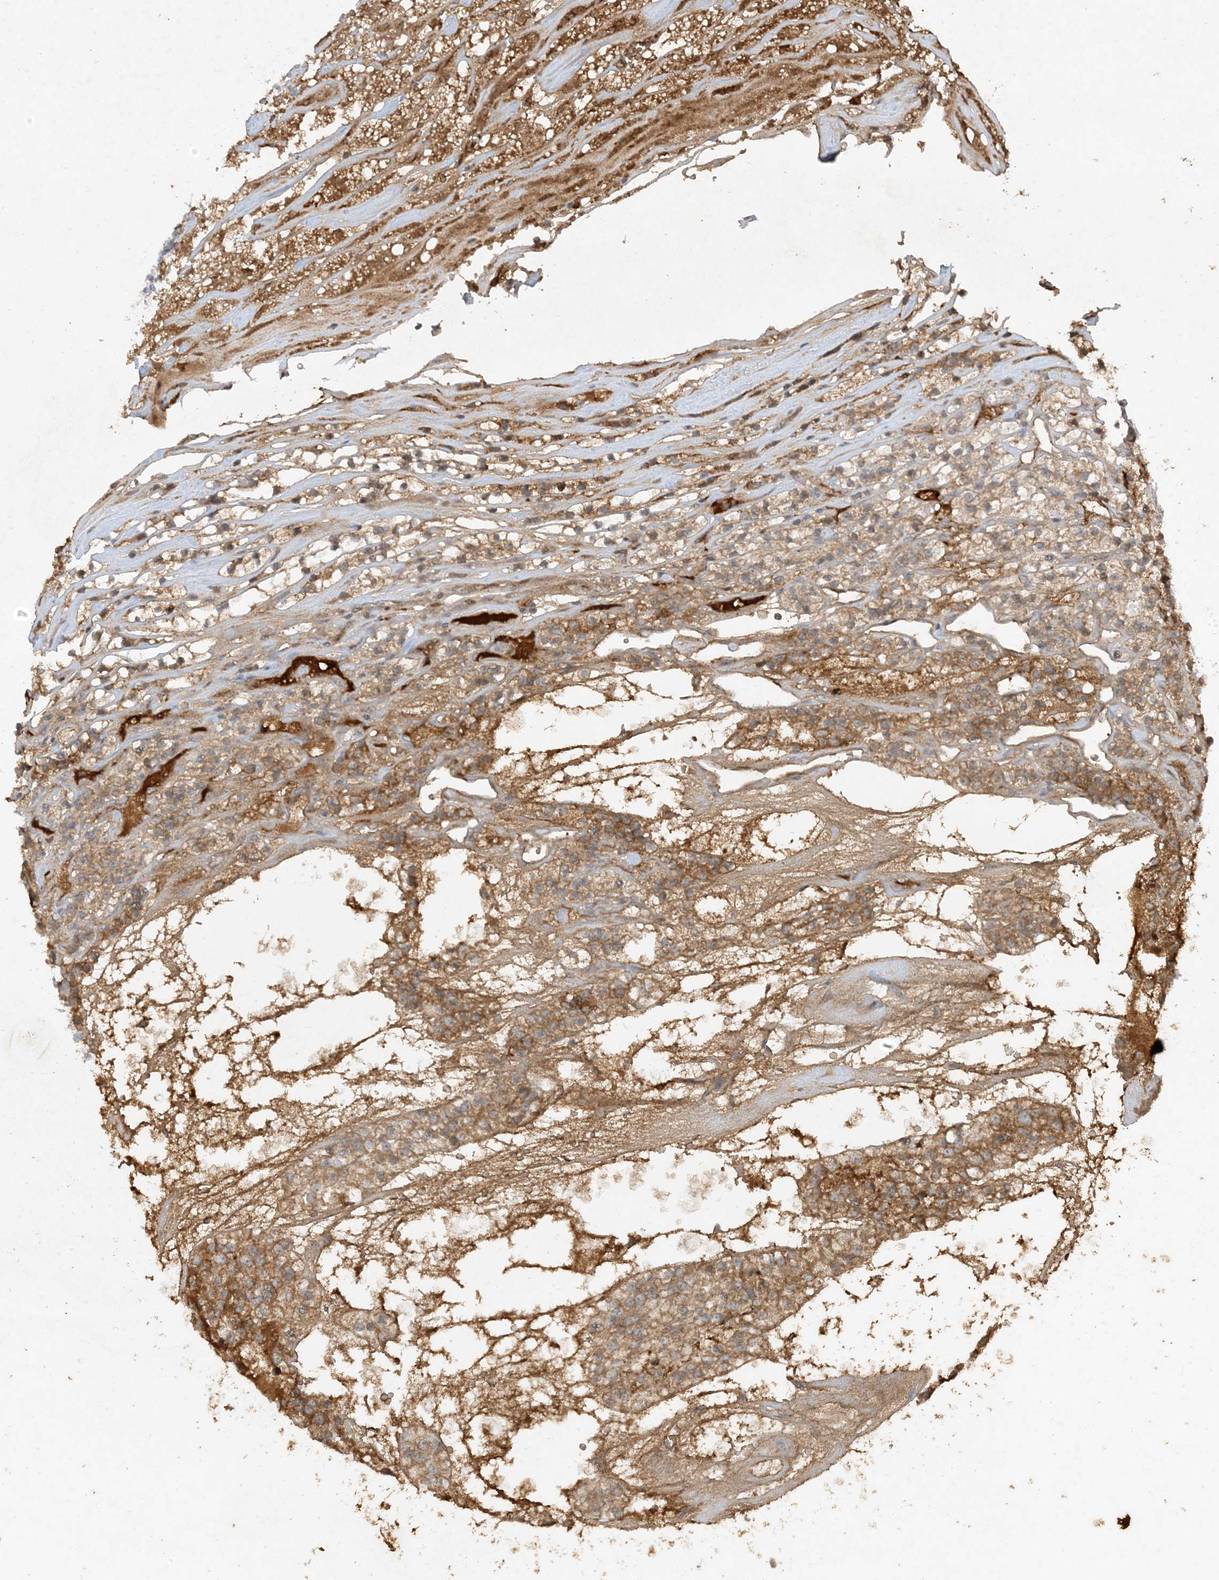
{"staining": {"intensity": "moderate", "quantity": "25%-75%", "location": "cytoplasmic/membranous"}, "tissue": "renal cancer", "cell_type": "Tumor cells", "image_type": "cancer", "snomed": [{"axis": "morphology", "description": "Adenocarcinoma, NOS"}, {"axis": "topography", "description": "Kidney"}], "caption": "Immunohistochemistry (DAB (3,3'-diaminobenzidine)) staining of human renal cancer reveals moderate cytoplasmic/membranous protein staining in approximately 25%-75% of tumor cells.", "gene": "FETUB", "patient": {"sex": "female", "age": 57}}